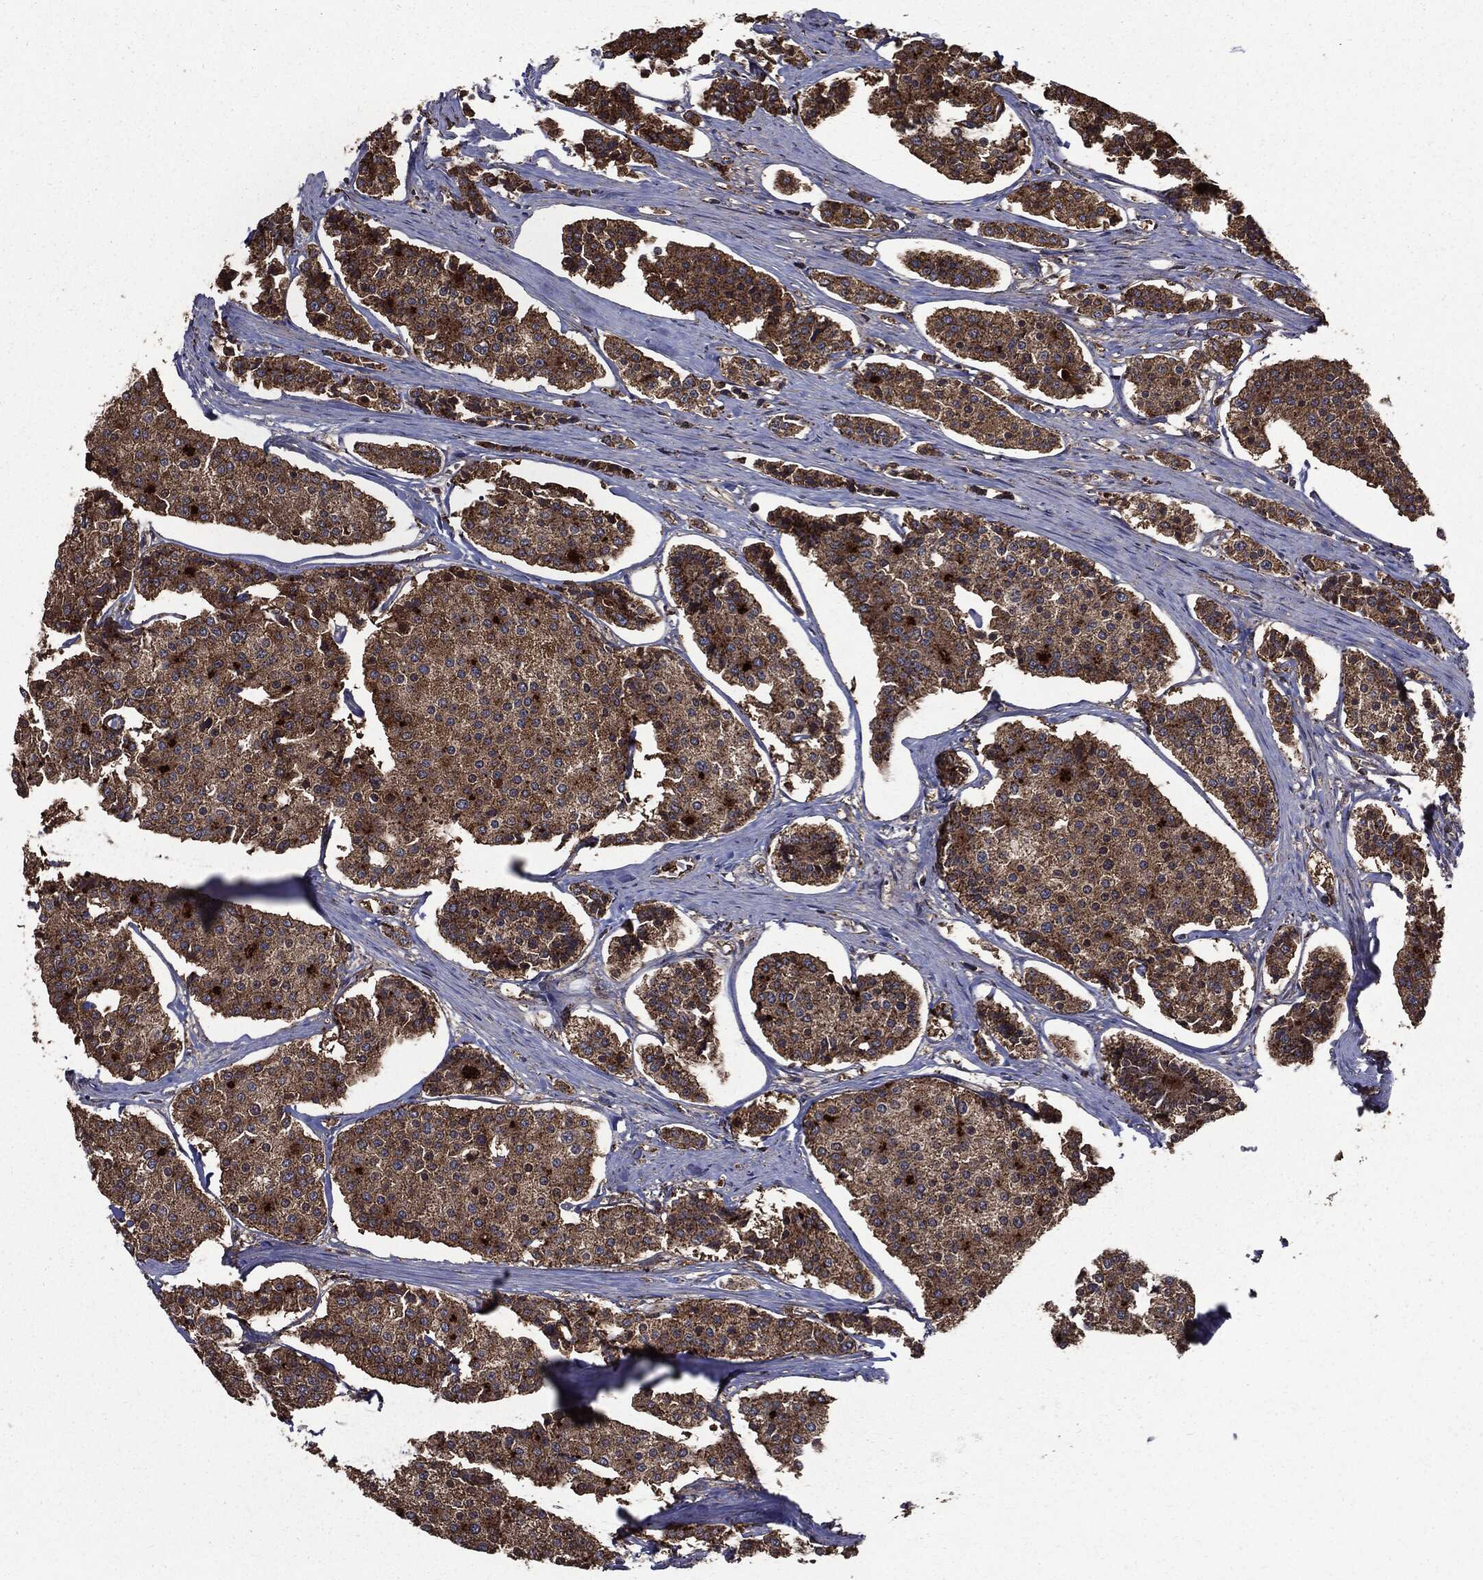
{"staining": {"intensity": "moderate", "quantity": ">75%", "location": "cytoplasmic/membranous"}, "tissue": "carcinoid", "cell_type": "Tumor cells", "image_type": "cancer", "snomed": [{"axis": "morphology", "description": "Carcinoid, malignant, NOS"}, {"axis": "topography", "description": "Small intestine"}], "caption": "Immunohistochemical staining of human malignant carcinoid reveals medium levels of moderate cytoplasmic/membranous protein positivity in about >75% of tumor cells.", "gene": "PDCD6IP", "patient": {"sex": "female", "age": 65}}